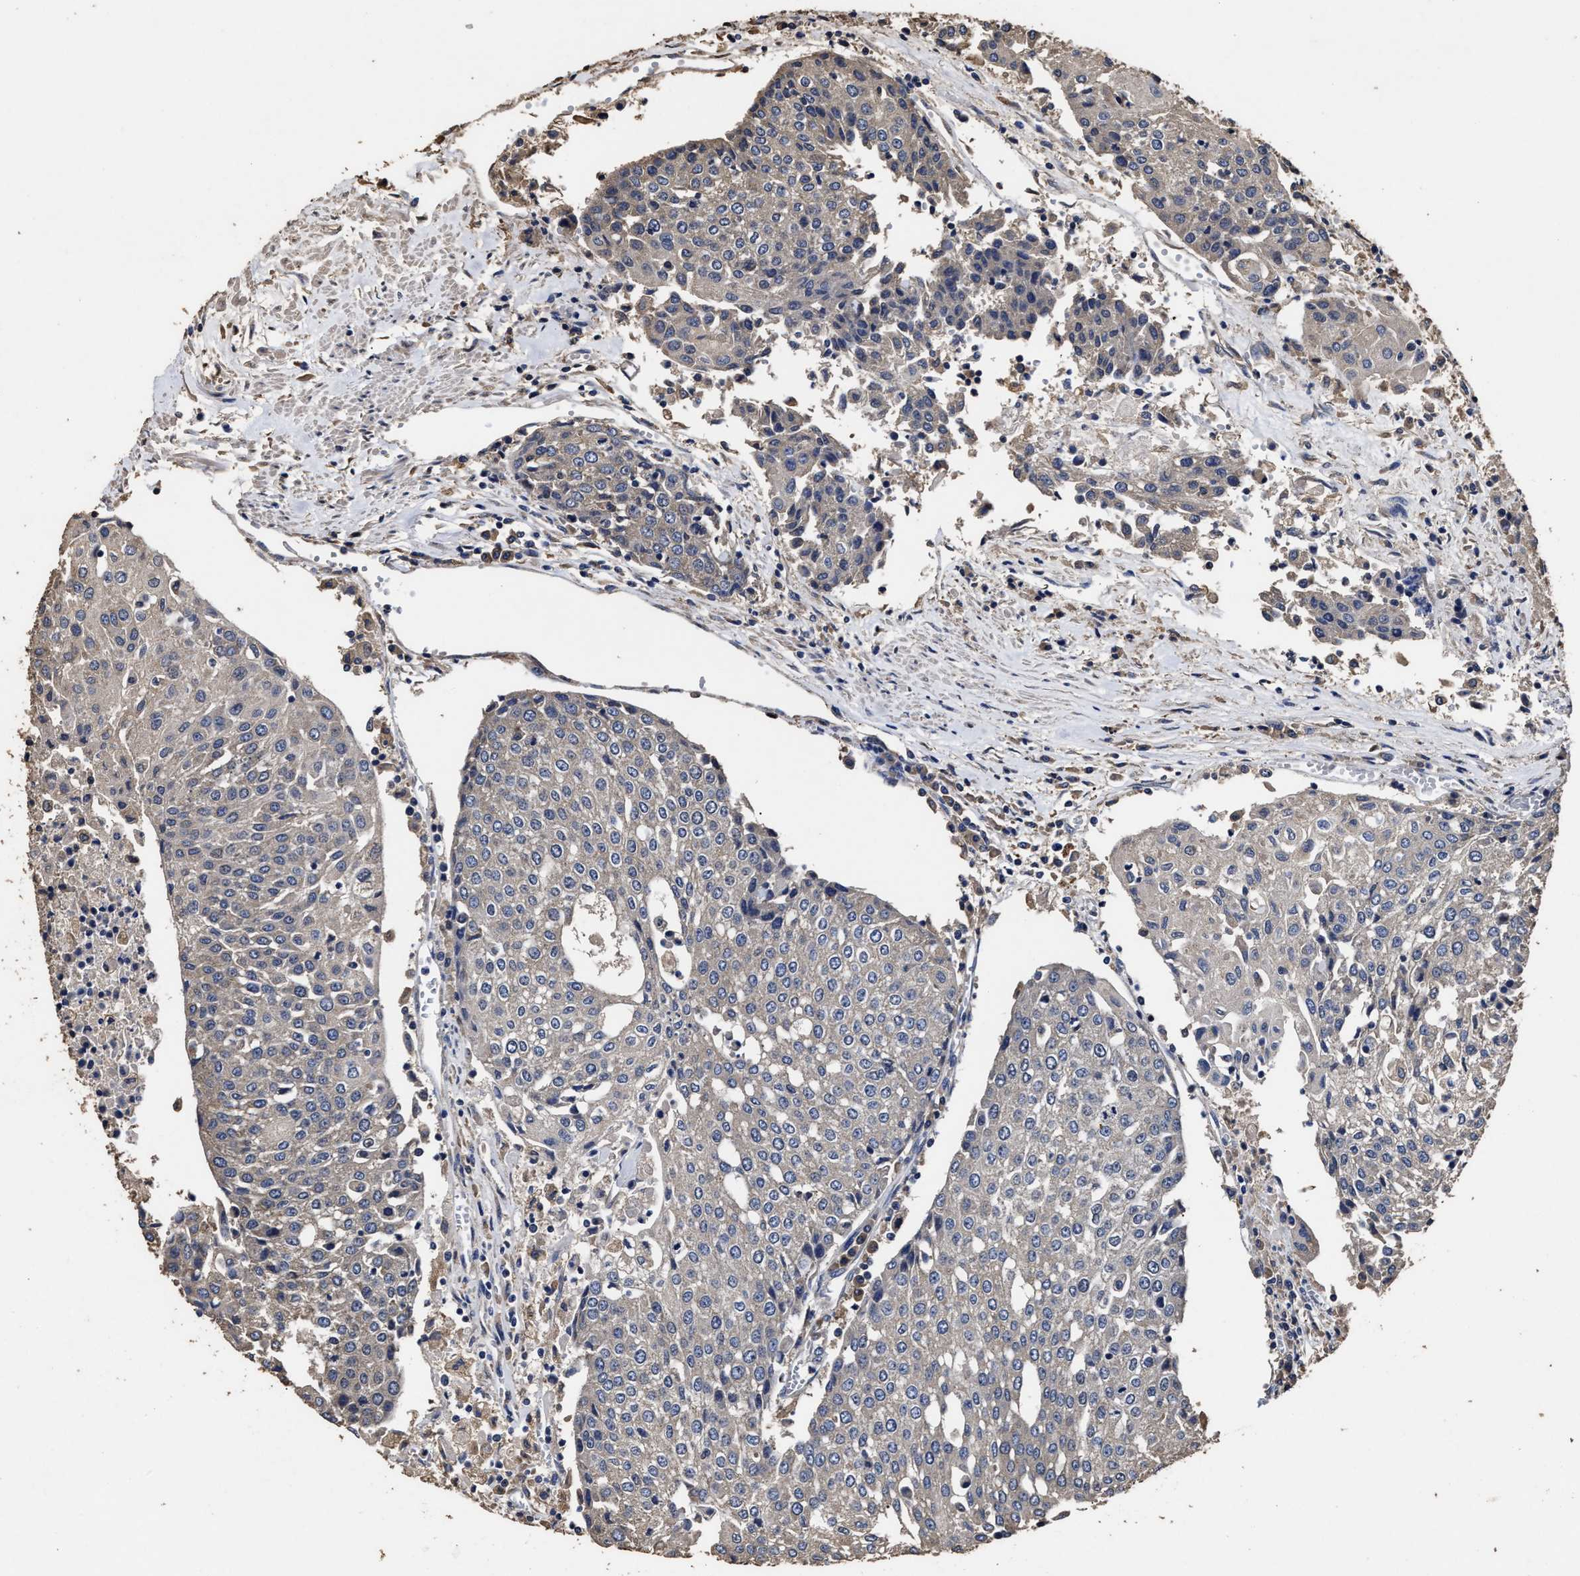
{"staining": {"intensity": "negative", "quantity": "none", "location": "none"}, "tissue": "urothelial cancer", "cell_type": "Tumor cells", "image_type": "cancer", "snomed": [{"axis": "morphology", "description": "Urothelial carcinoma, High grade"}, {"axis": "topography", "description": "Urinary bladder"}], "caption": "DAB immunohistochemical staining of urothelial cancer demonstrates no significant positivity in tumor cells. Brightfield microscopy of immunohistochemistry (IHC) stained with DAB (brown) and hematoxylin (blue), captured at high magnification.", "gene": "PPM1K", "patient": {"sex": "female", "age": 85}}